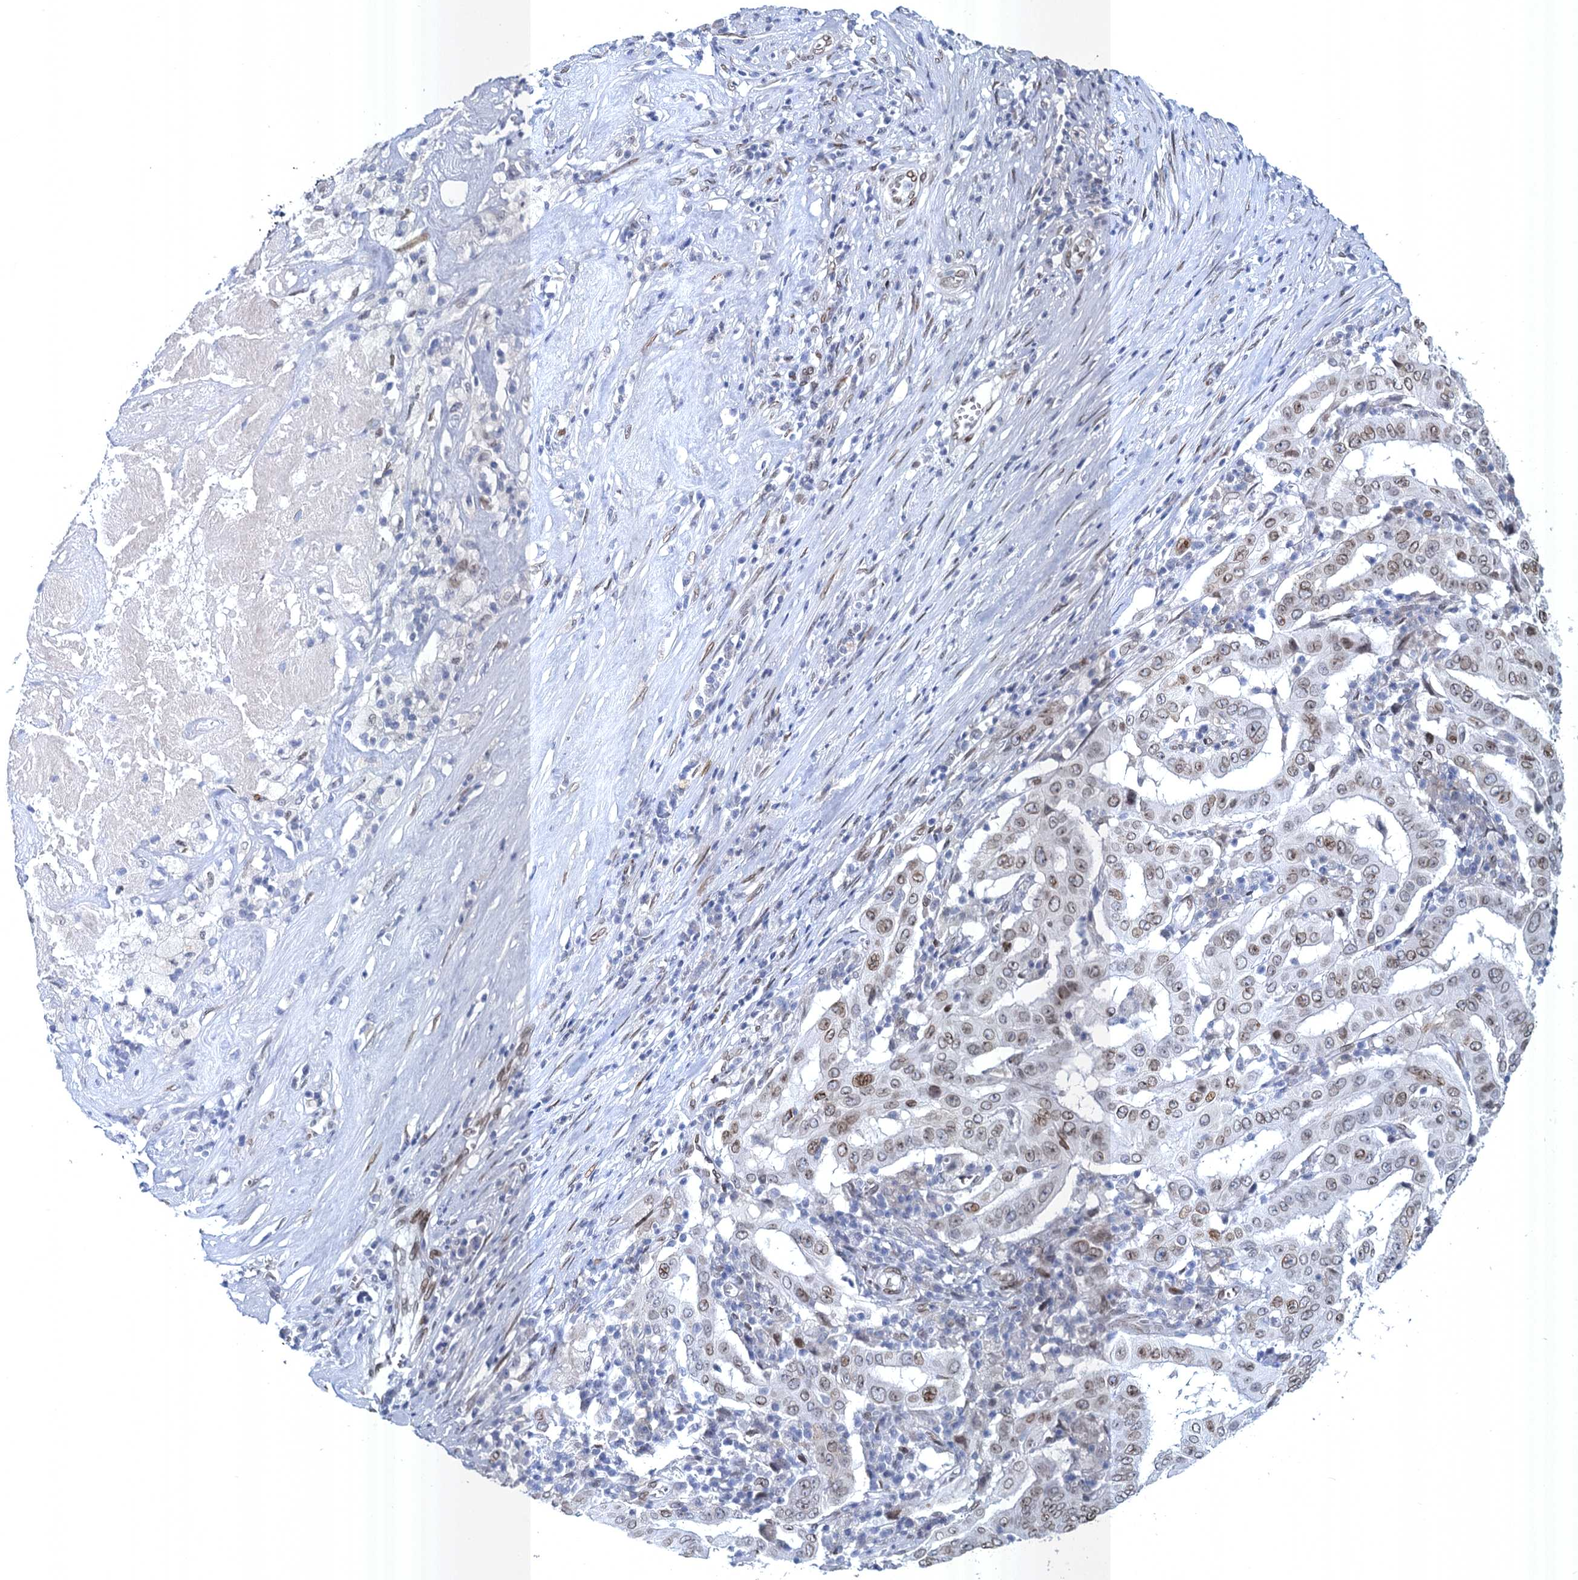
{"staining": {"intensity": "moderate", "quantity": ">75%", "location": "cytoplasmic/membranous,nuclear"}, "tissue": "pancreatic cancer", "cell_type": "Tumor cells", "image_type": "cancer", "snomed": [{"axis": "morphology", "description": "Adenocarcinoma, NOS"}, {"axis": "topography", "description": "Pancreas"}], "caption": "The immunohistochemical stain shows moderate cytoplasmic/membranous and nuclear expression in tumor cells of adenocarcinoma (pancreatic) tissue.", "gene": "PRSS35", "patient": {"sex": "male", "age": 63}}